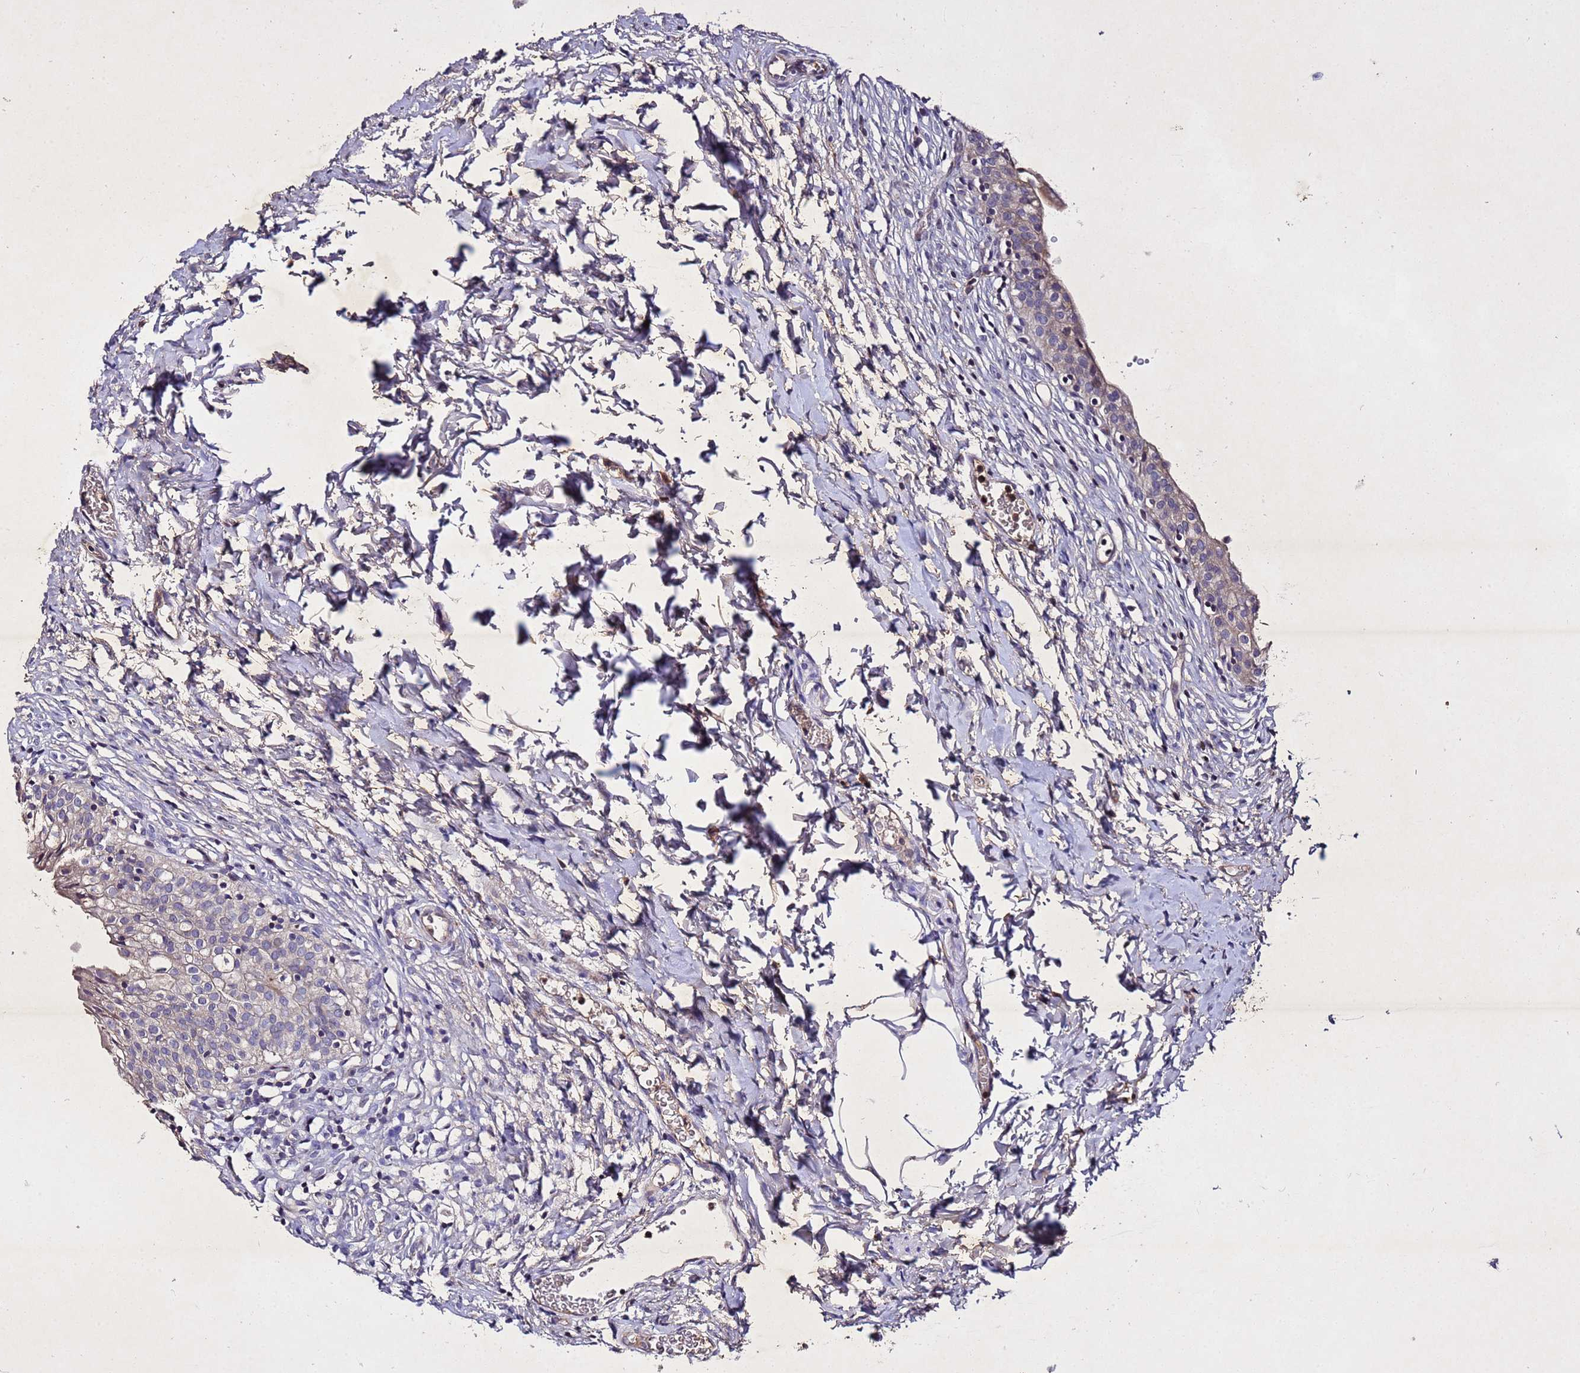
{"staining": {"intensity": "weak", "quantity": "25%-75%", "location": "cytoplasmic/membranous,nuclear"}, "tissue": "urinary bladder", "cell_type": "Urothelial cells", "image_type": "normal", "snomed": [{"axis": "morphology", "description": "Normal tissue, NOS"}, {"axis": "topography", "description": "Urinary bladder"}], "caption": "Benign urinary bladder exhibits weak cytoplasmic/membranous,nuclear expression in approximately 25%-75% of urothelial cells.", "gene": "SV2B", "patient": {"sex": "male", "age": 55}}